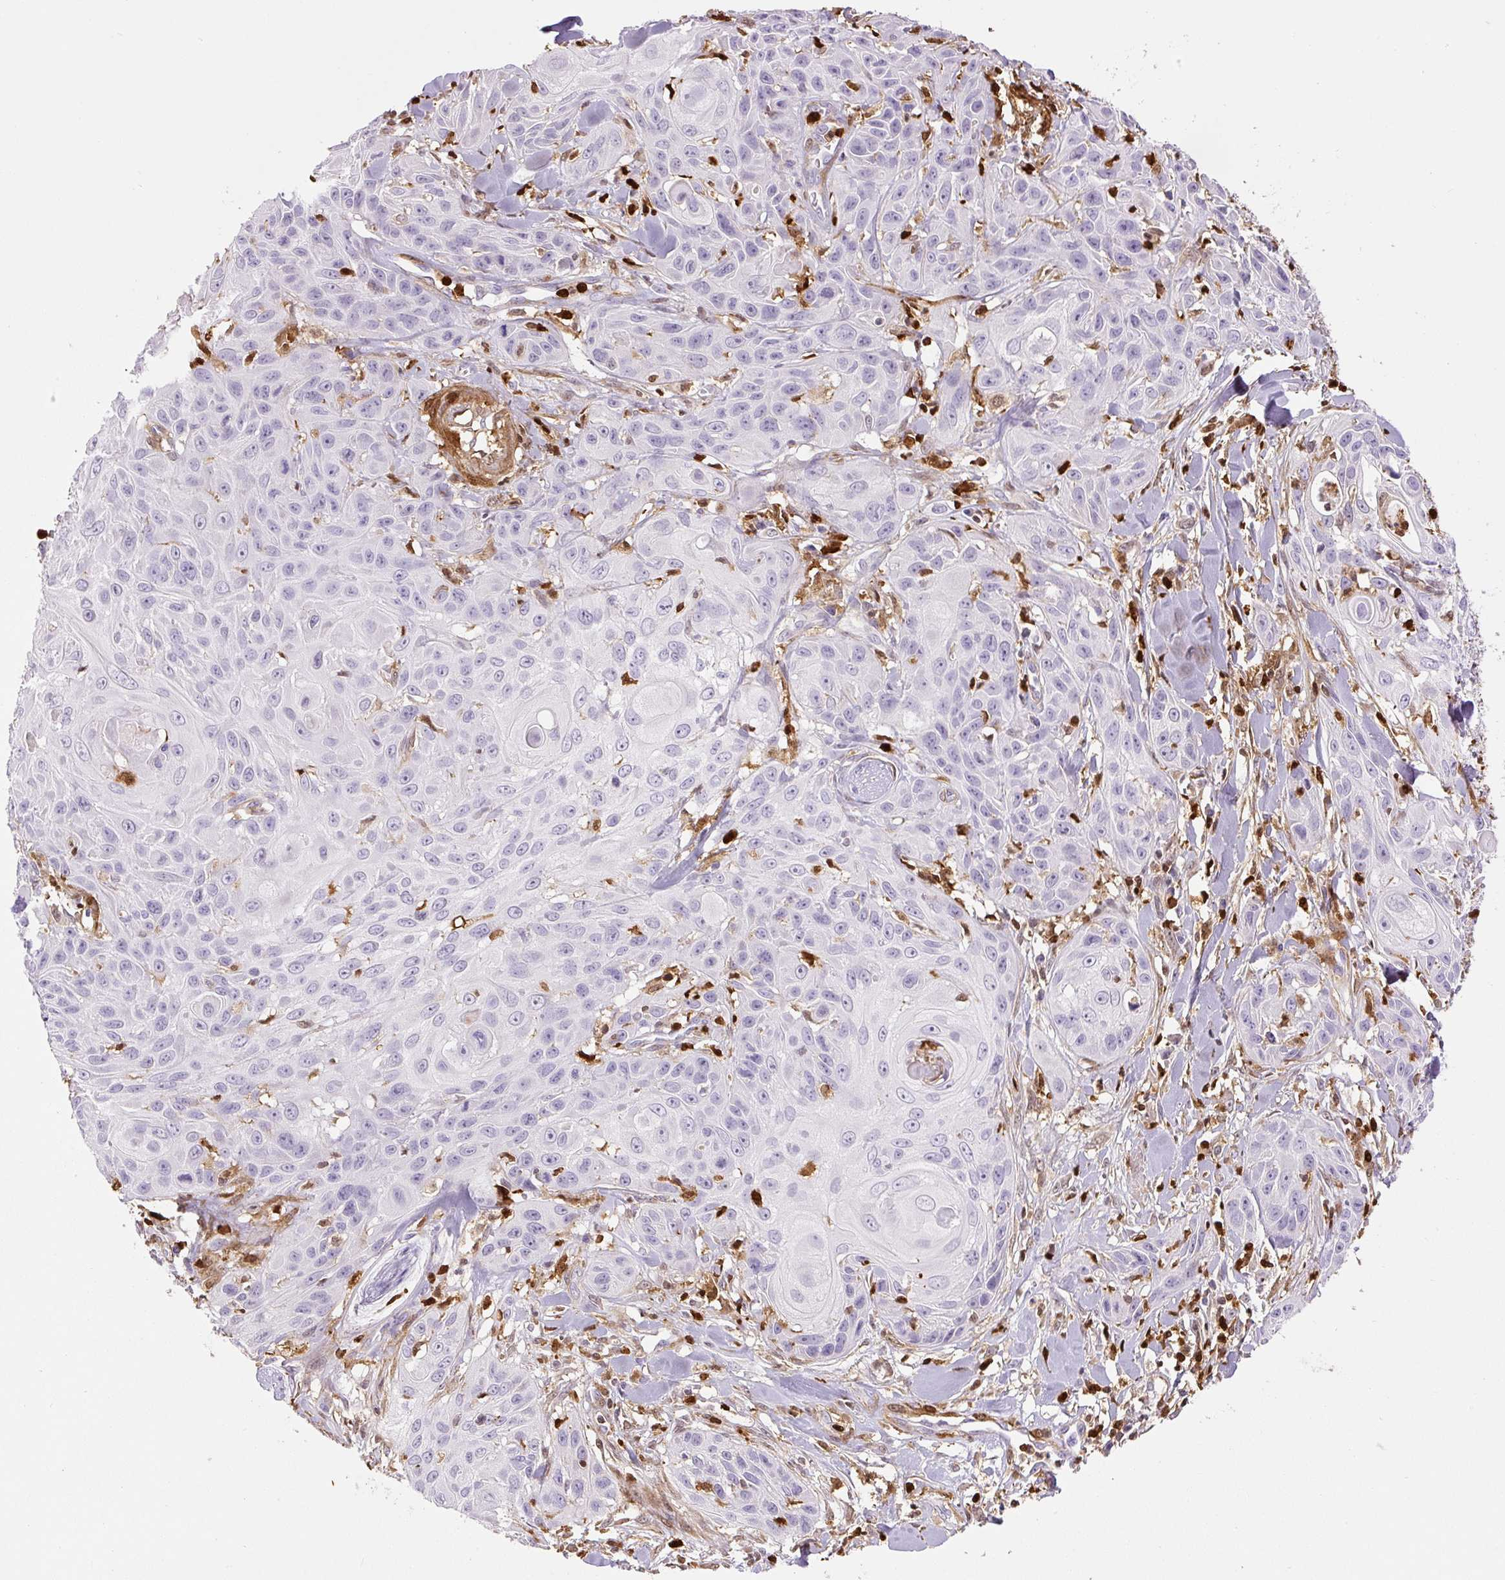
{"staining": {"intensity": "negative", "quantity": "none", "location": "none"}, "tissue": "skin cancer", "cell_type": "Tumor cells", "image_type": "cancer", "snomed": [{"axis": "morphology", "description": "Squamous cell carcinoma, NOS"}, {"axis": "topography", "description": "Skin"}, {"axis": "topography", "description": "Vulva"}], "caption": "IHC histopathology image of human skin cancer (squamous cell carcinoma) stained for a protein (brown), which reveals no staining in tumor cells.", "gene": "S100A4", "patient": {"sex": "female", "age": 83}}